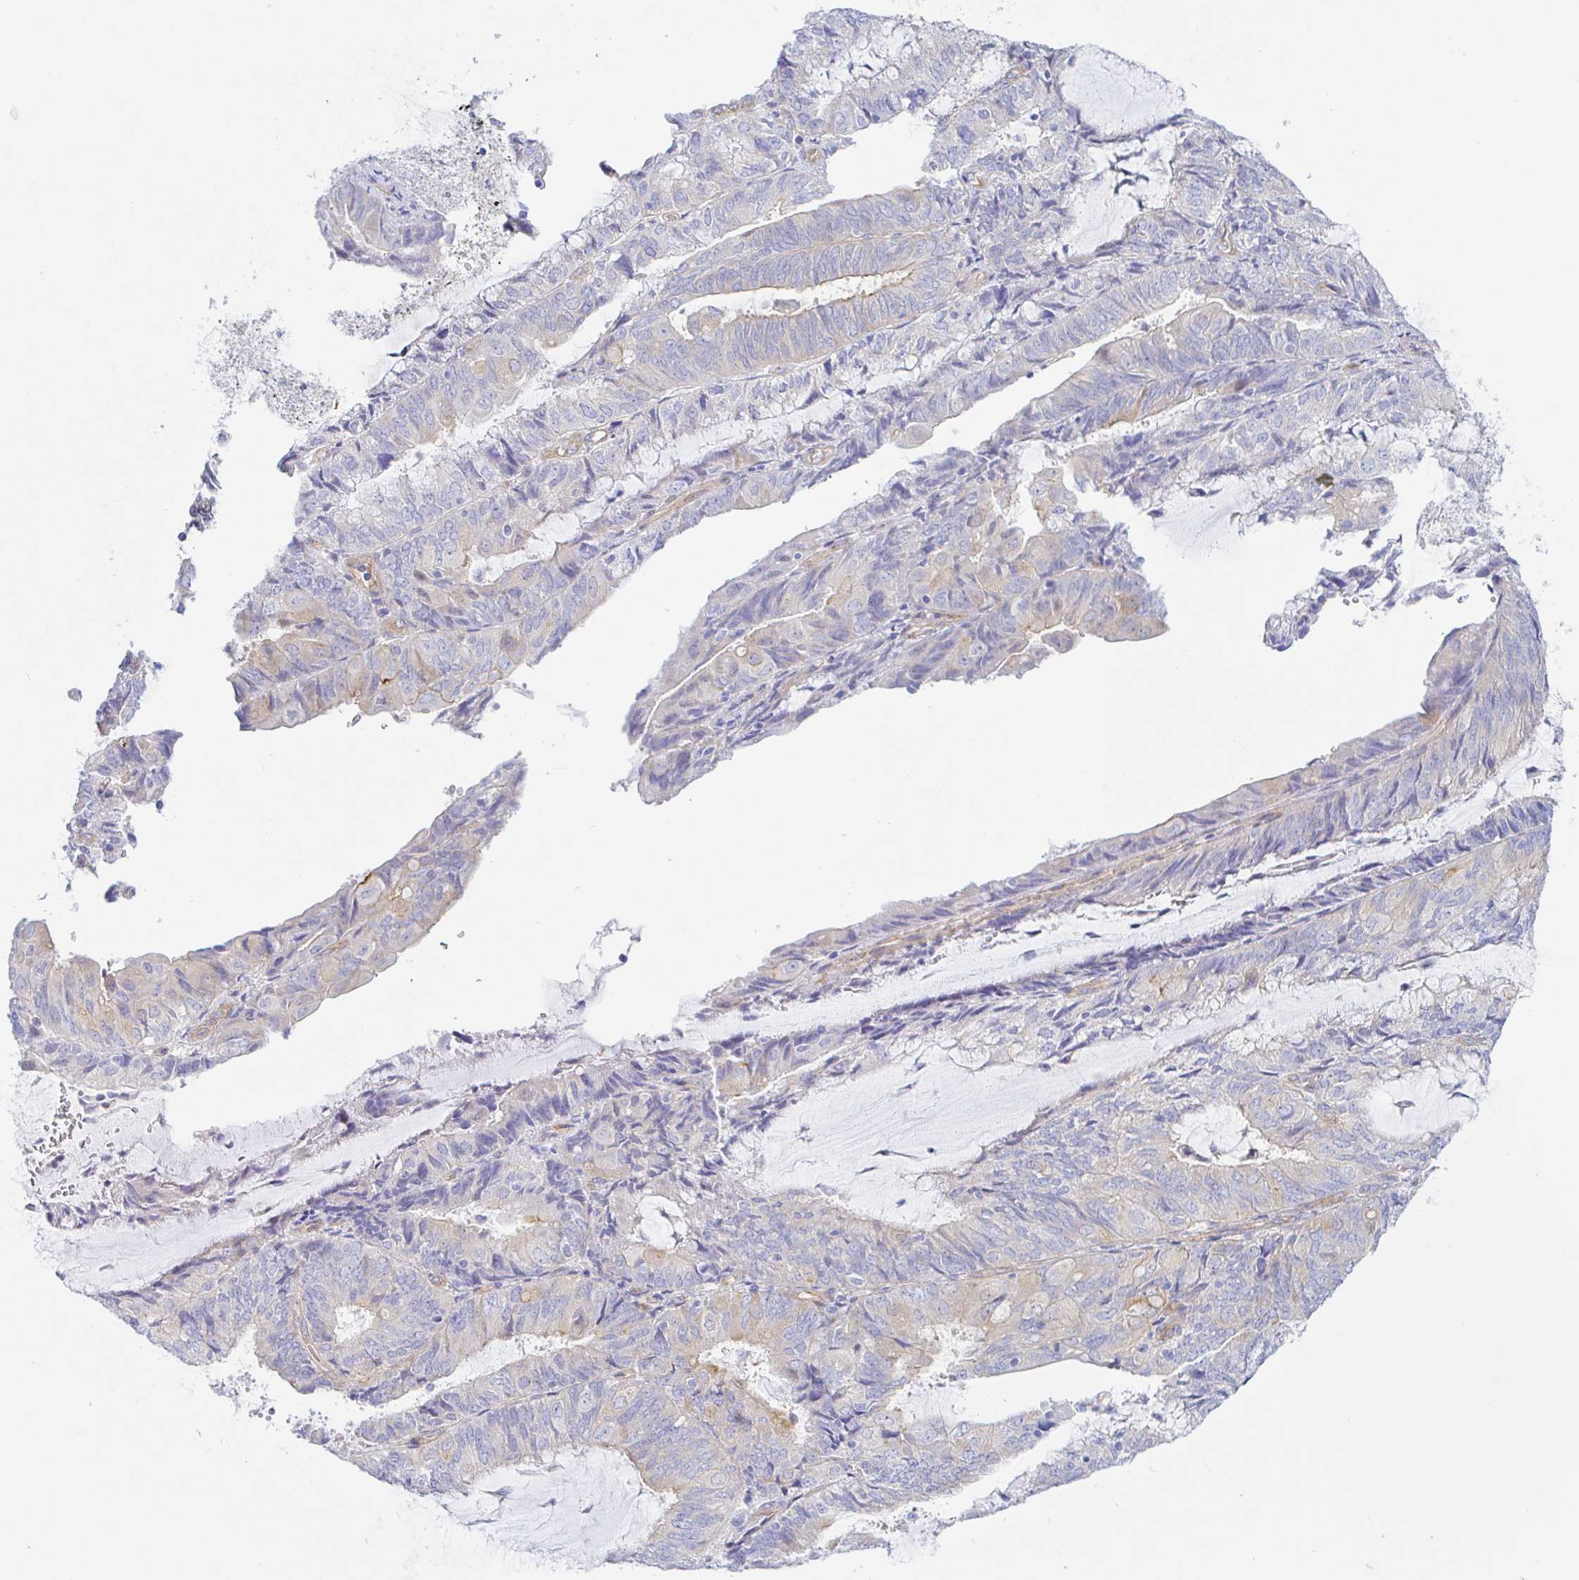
{"staining": {"intensity": "negative", "quantity": "none", "location": "none"}, "tissue": "endometrial cancer", "cell_type": "Tumor cells", "image_type": "cancer", "snomed": [{"axis": "morphology", "description": "Adenocarcinoma, NOS"}, {"axis": "topography", "description": "Endometrium"}], "caption": "Tumor cells show no significant protein staining in endometrial cancer. Brightfield microscopy of IHC stained with DAB (brown) and hematoxylin (blue), captured at high magnification.", "gene": "ARL4D", "patient": {"sex": "female", "age": 81}}